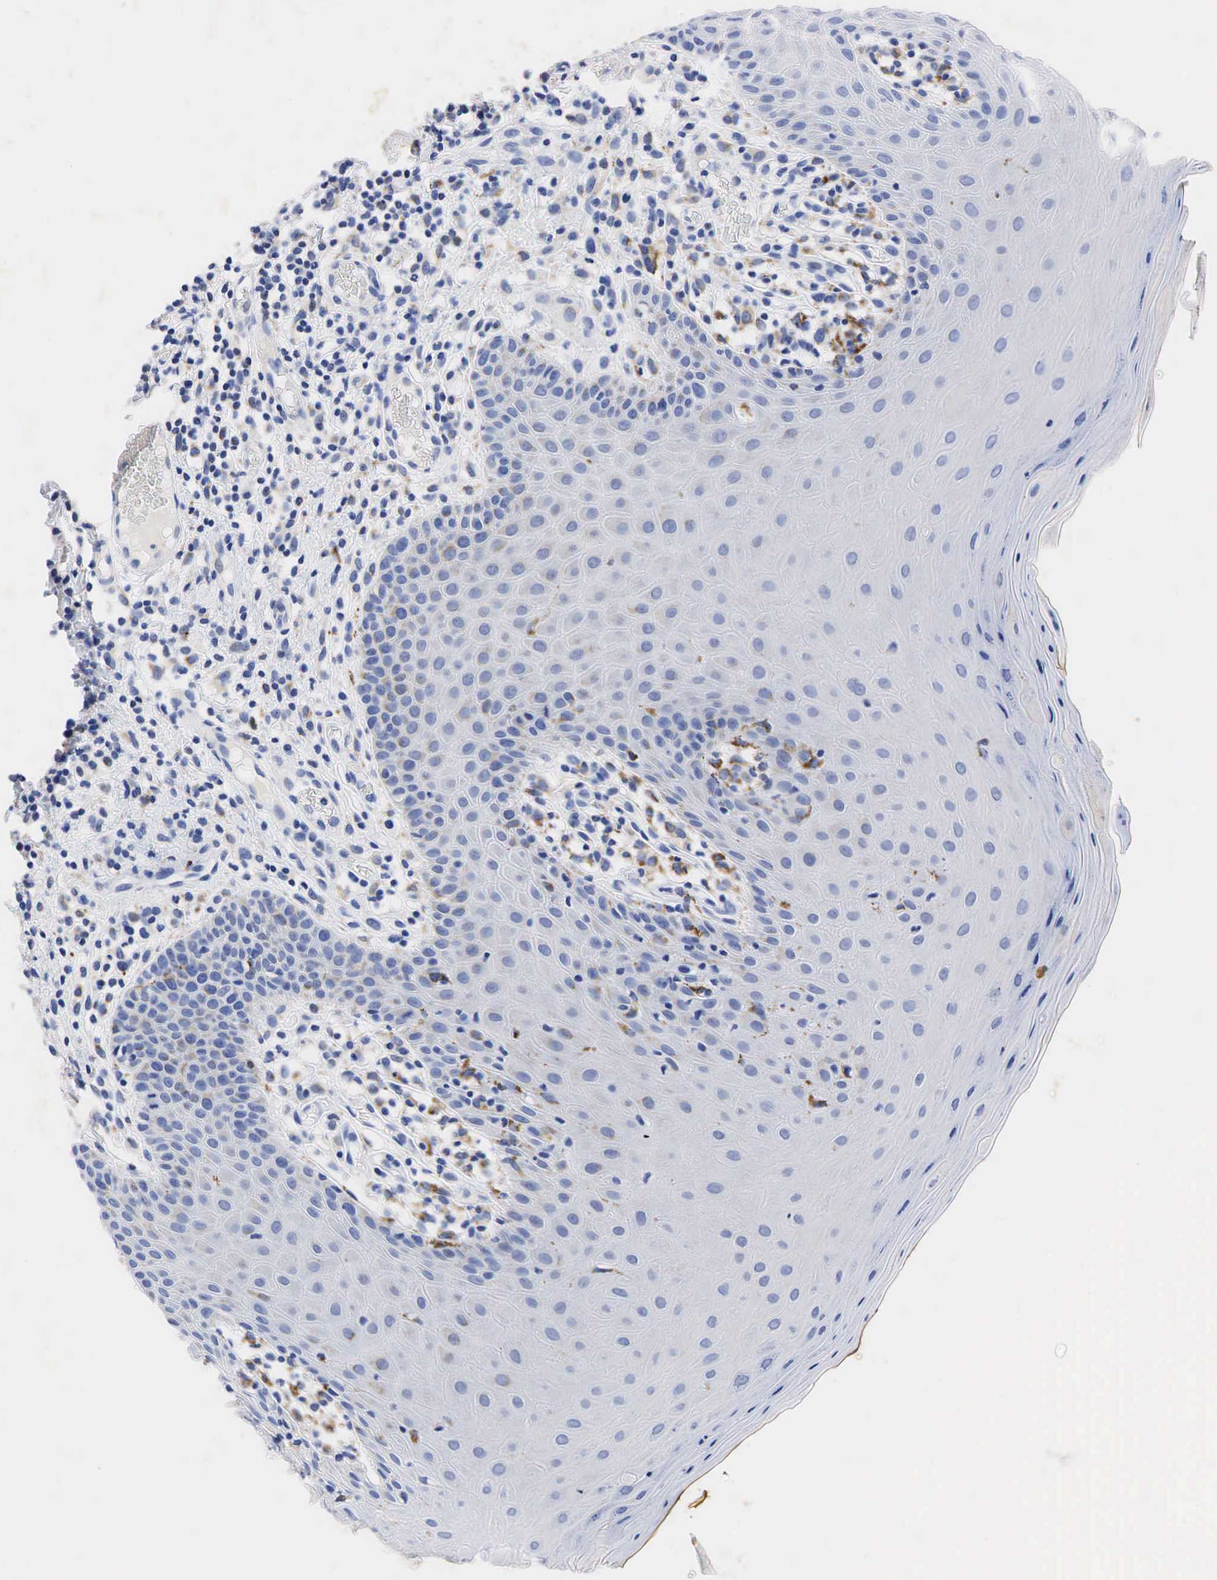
{"staining": {"intensity": "weak", "quantity": "<25%", "location": "cytoplasmic/membranous"}, "tissue": "oral mucosa", "cell_type": "Squamous epithelial cells", "image_type": "normal", "snomed": [{"axis": "morphology", "description": "Normal tissue, NOS"}, {"axis": "topography", "description": "Oral tissue"}], "caption": "The immunohistochemistry micrograph has no significant expression in squamous epithelial cells of oral mucosa.", "gene": "SYP", "patient": {"sex": "female", "age": 56}}